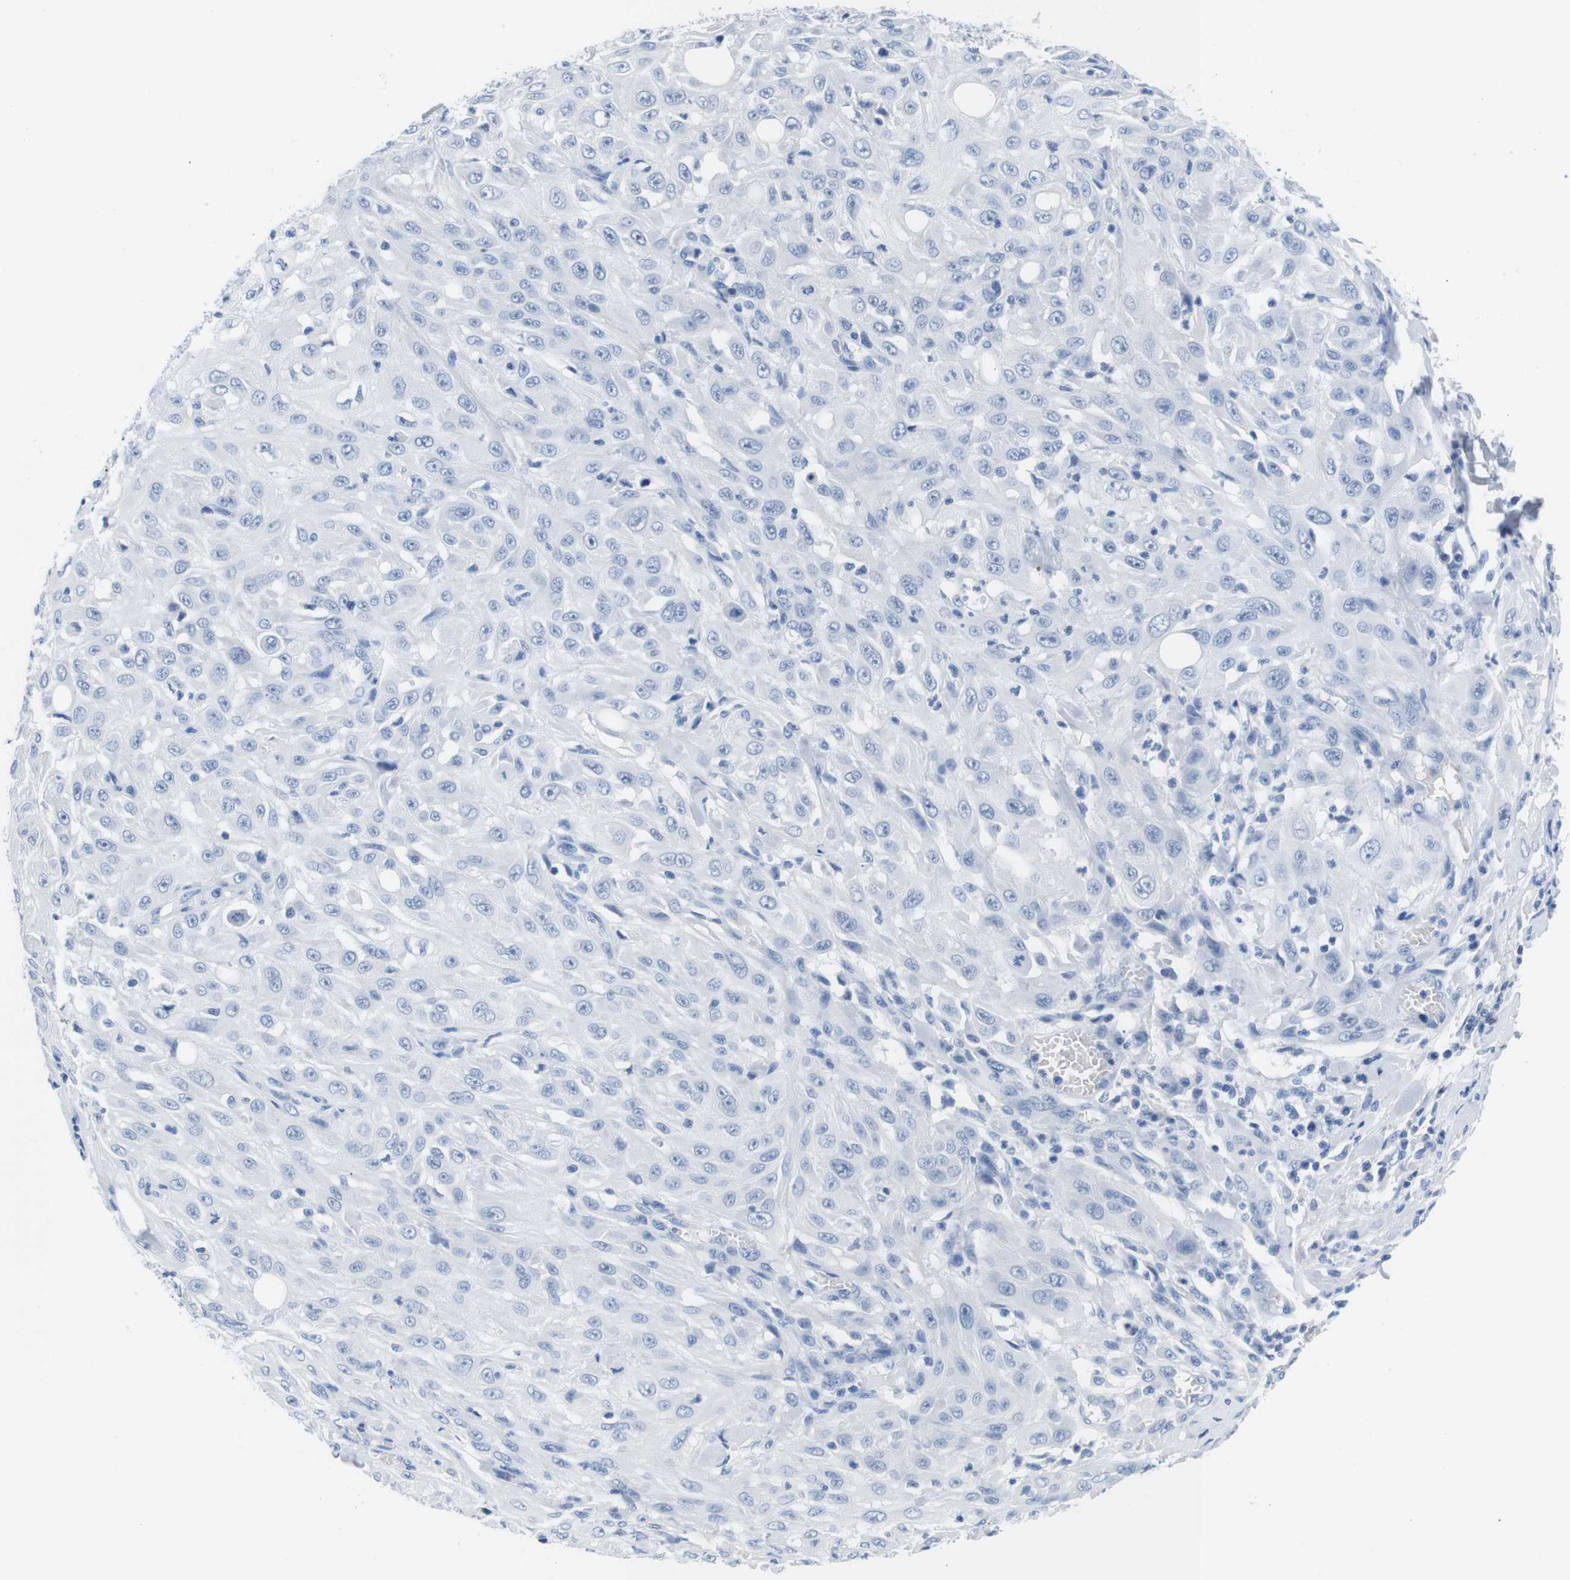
{"staining": {"intensity": "negative", "quantity": "none", "location": "none"}, "tissue": "skin cancer", "cell_type": "Tumor cells", "image_type": "cancer", "snomed": [{"axis": "morphology", "description": "Squamous cell carcinoma, NOS"}, {"axis": "morphology", "description": "Squamous cell carcinoma, metastatic, NOS"}, {"axis": "topography", "description": "Skin"}, {"axis": "topography", "description": "Lymph node"}], "caption": "The micrograph demonstrates no significant expression in tumor cells of skin cancer (metastatic squamous cell carcinoma). Brightfield microscopy of immunohistochemistry (IHC) stained with DAB (3,3'-diaminobenzidine) (brown) and hematoxylin (blue), captured at high magnification.", "gene": "MAP6", "patient": {"sex": "male", "age": 75}}